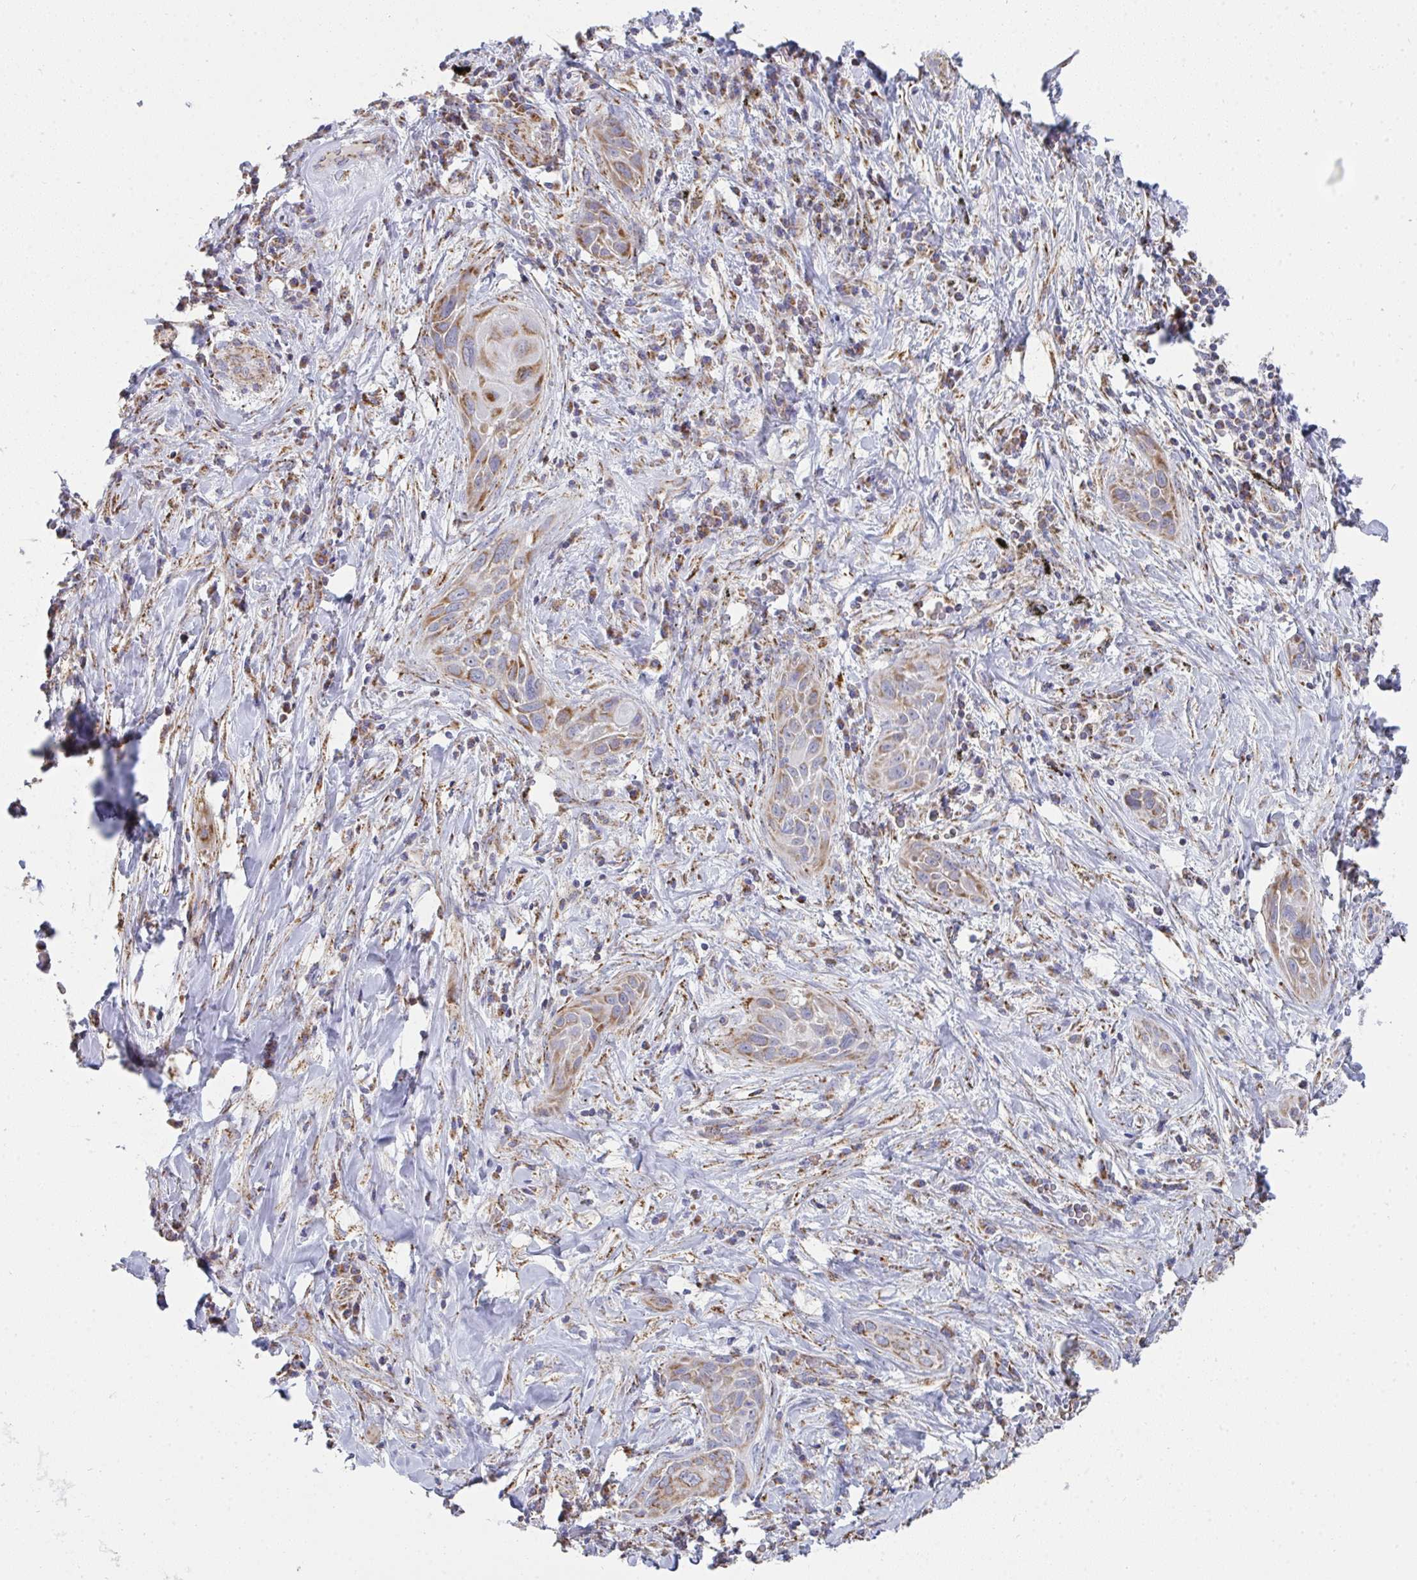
{"staining": {"intensity": "moderate", "quantity": "25%-75%", "location": "cytoplasmic/membranous"}, "tissue": "lung cancer", "cell_type": "Tumor cells", "image_type": "cancer", "snomed": [{"axis": "morphology", "description": "Squamous cell carcinoma, NOS"}, {"axis": "topography", "description": "Lung"}], "caption": "IHC staining of lung cancer, which demonstrates medium levels of moderate cytoplasmic/membranous staining in about 25%-75% of tumor cells indicating moderate cytoplasmic/membranous protein positivity. The staining was performed using DAB (brown) for protein detection and nuclei were counterstained in hematoxylin (blue).", "gene": "FAHD1", "patient": {"sex": "male", "age": 79}}